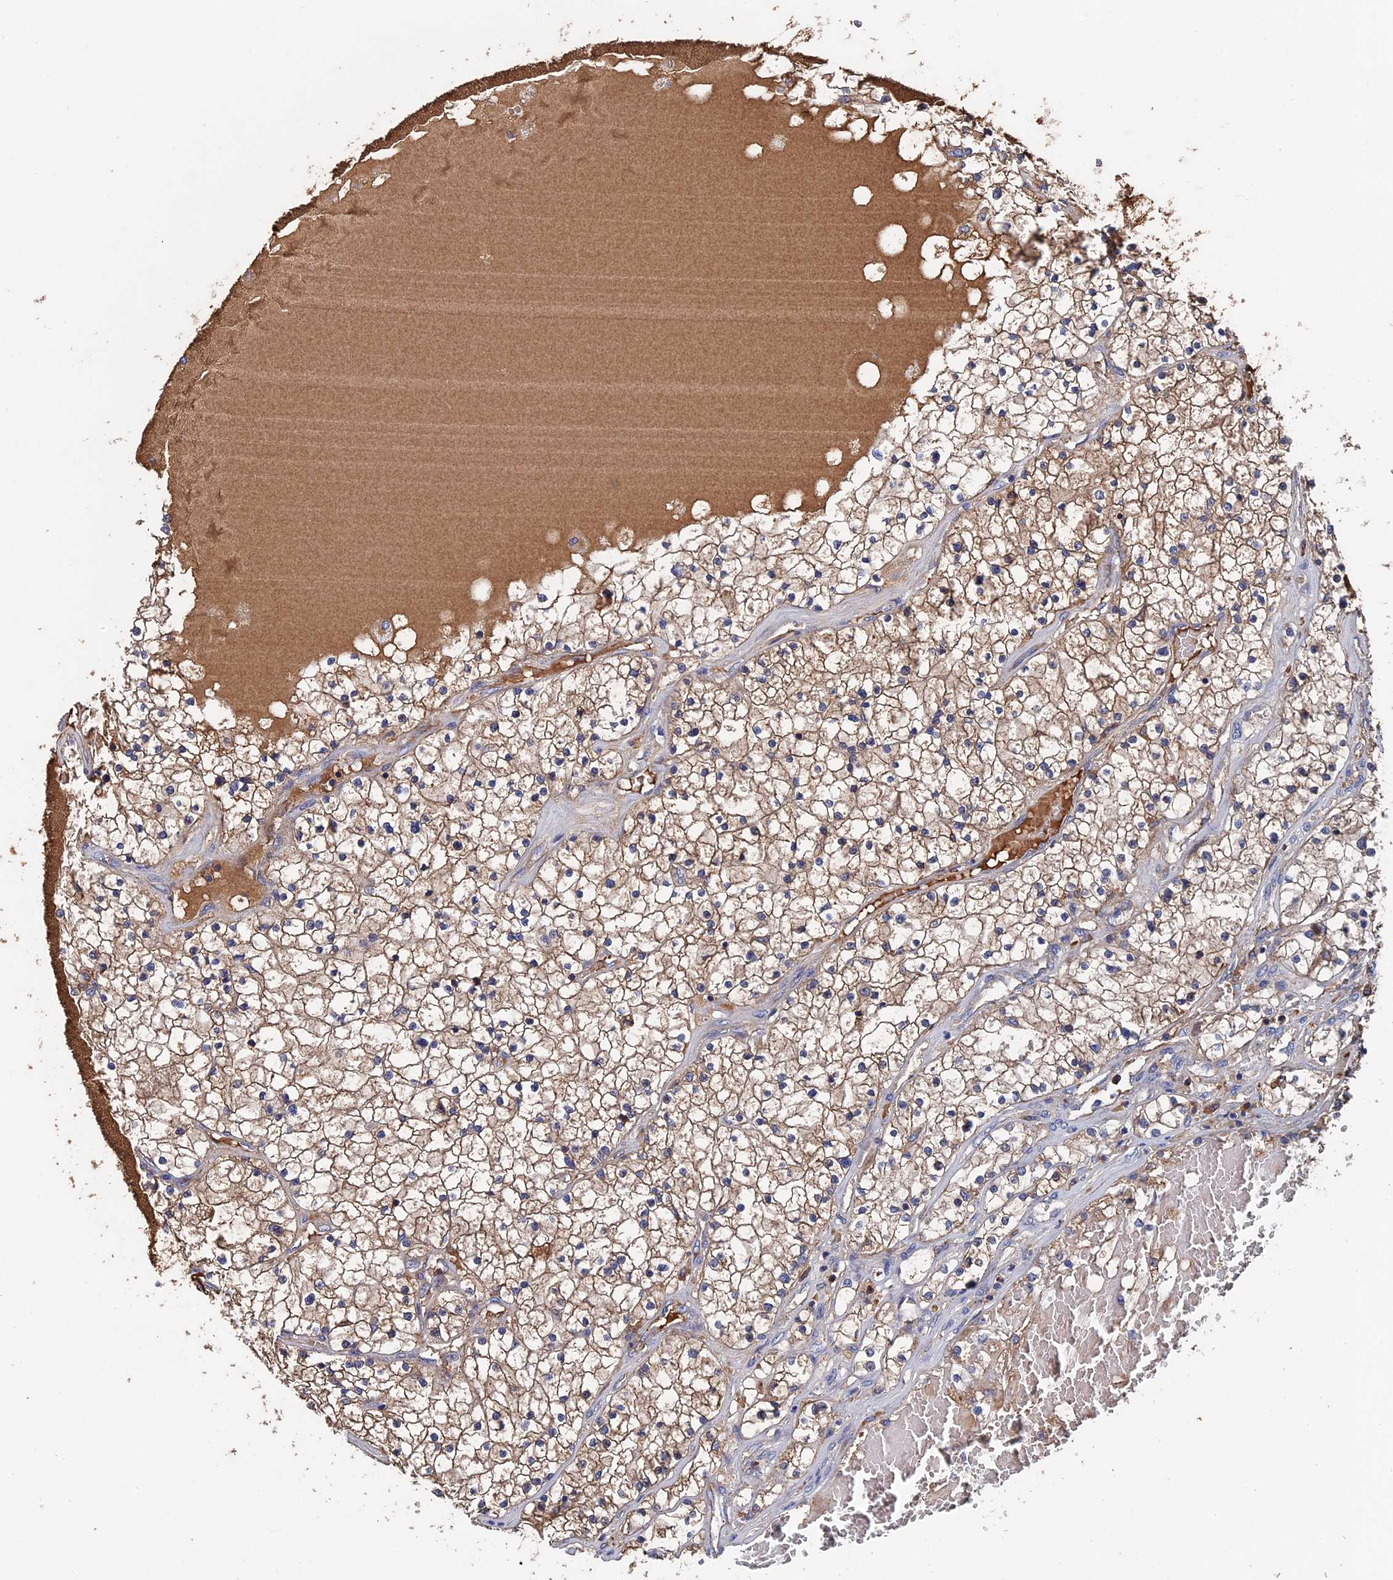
{"staining": {"intensity": "weak", "quantity": ">75%", "location": "cytoplasmic/membranous"}, "tissue": "renal cancer", "cell_type": "Tumor cells", "image_type": "cancer", "snomed": [{"axis": "morphology", "description": "Normal tissue, NOS"}, {"axis": "morphology", "description": "Adenocarcinoma, NOS"}, {"axis": "topography", "description": "Kidney"}], "caption": "DAB (3,3'-diaminobenzidine) immunohistochemical staining of renal cancer exhibits weak cytoplasmic/membranous protein expression in approximately >75% of tumor cells. The staining was performed using DAB (3,3'-diaminobenzidine) to visualize the protein expression in brown, while the nuclei were stained in blue with hematoxylin (Magnification: 20x).", "gene": "RPUSD1", "patient": {"sex": "male", "age": 68}}